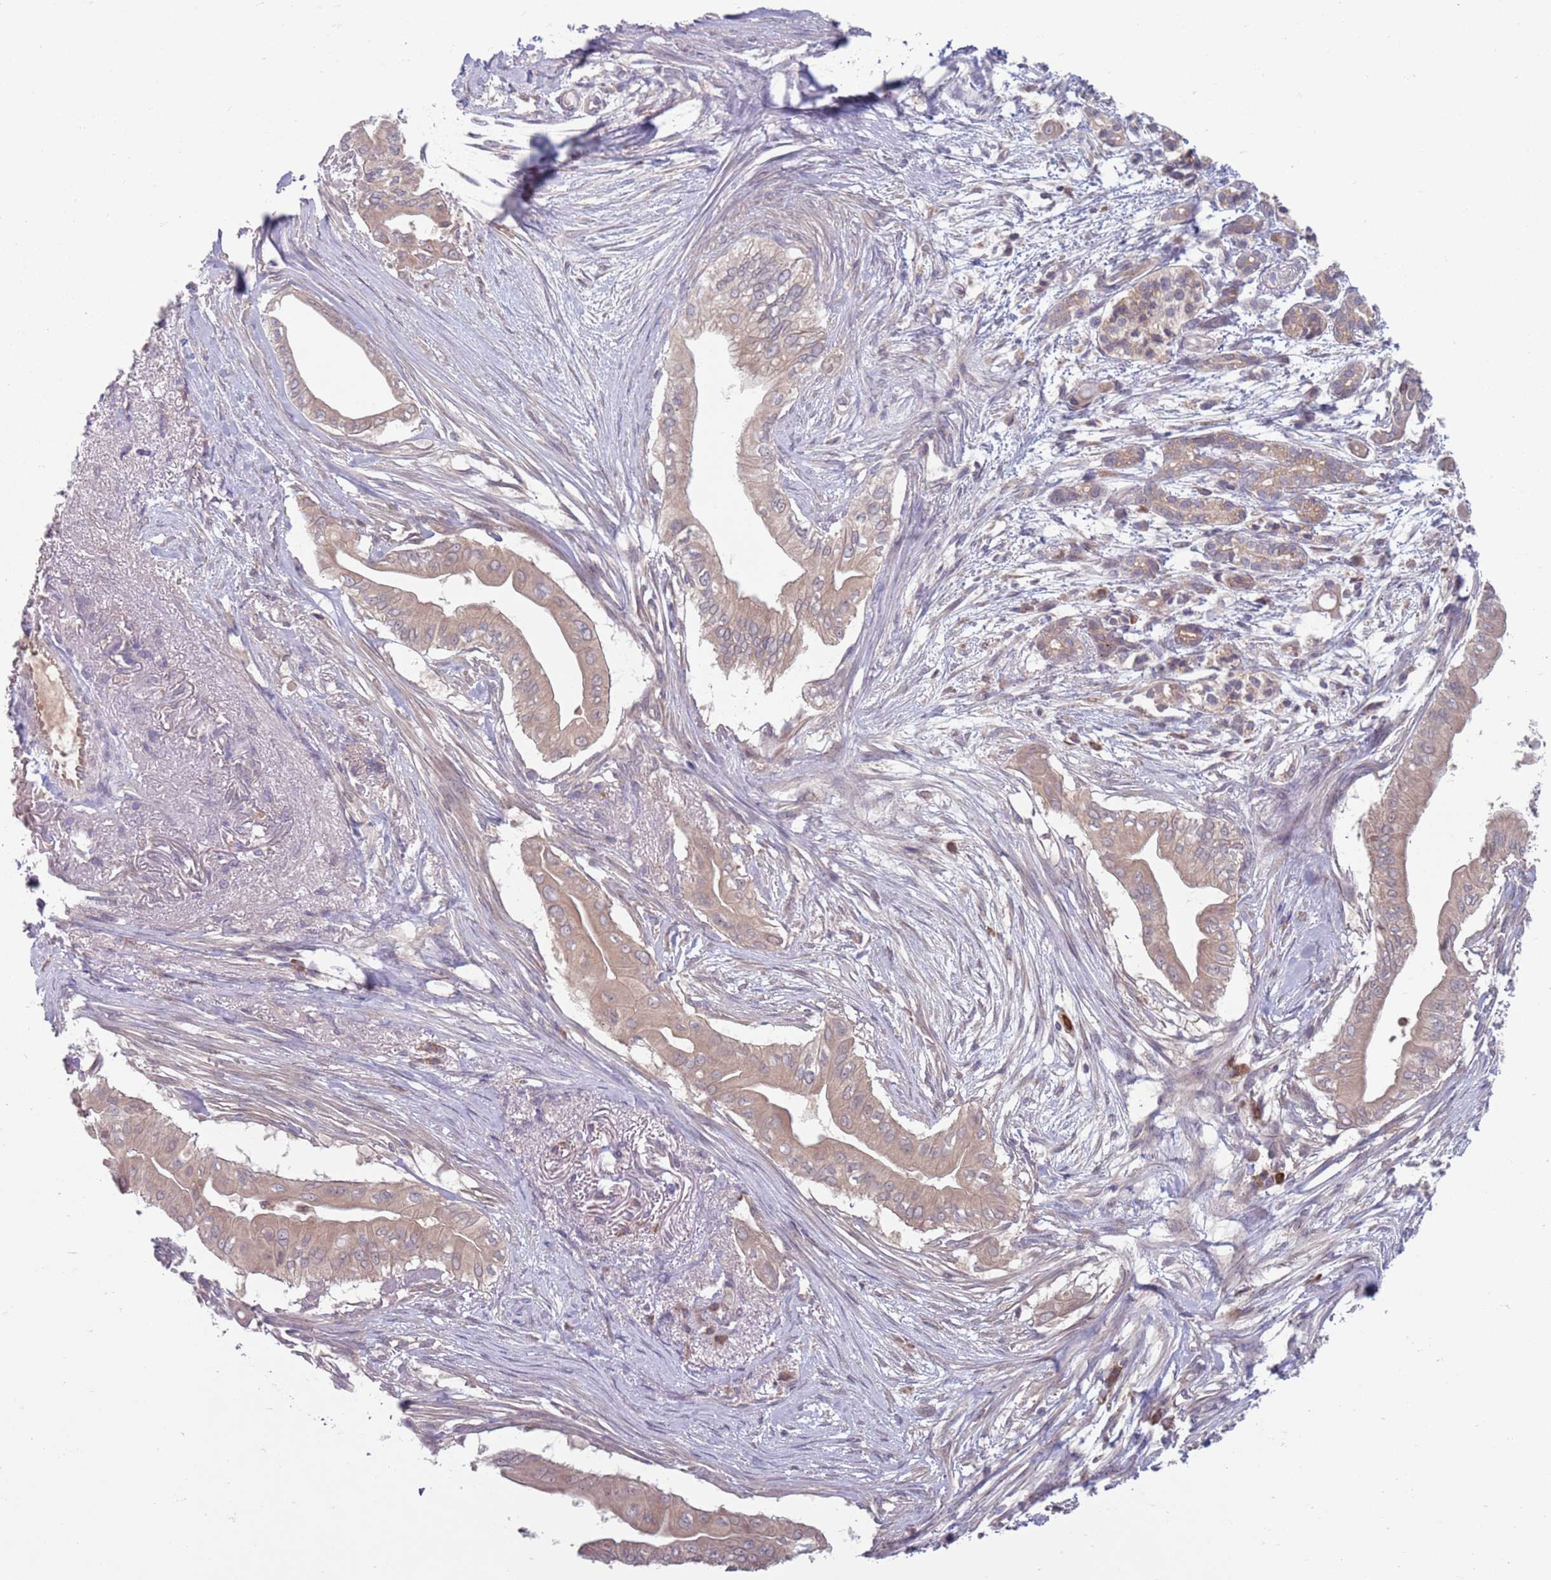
{"staining": {"intensity": "weak", "quantity": ">75%", "location": "cytoplasmic/membranous"}, "tissue": "pancreatic cancer", "cell_type": "Tumor cells", "image_type": "cancer", "snomed": [{"axis": "morphology", "description": "Adenocarcinoma, NOS"}, {"axis": "topography", "description": "Pancreas"}], "caption": "Pancreatic cancer stained with a protein marker reveals weak staining in tumor cells.", "gene": "TYW1", "patient": {"sex": "male", "age": 71}}